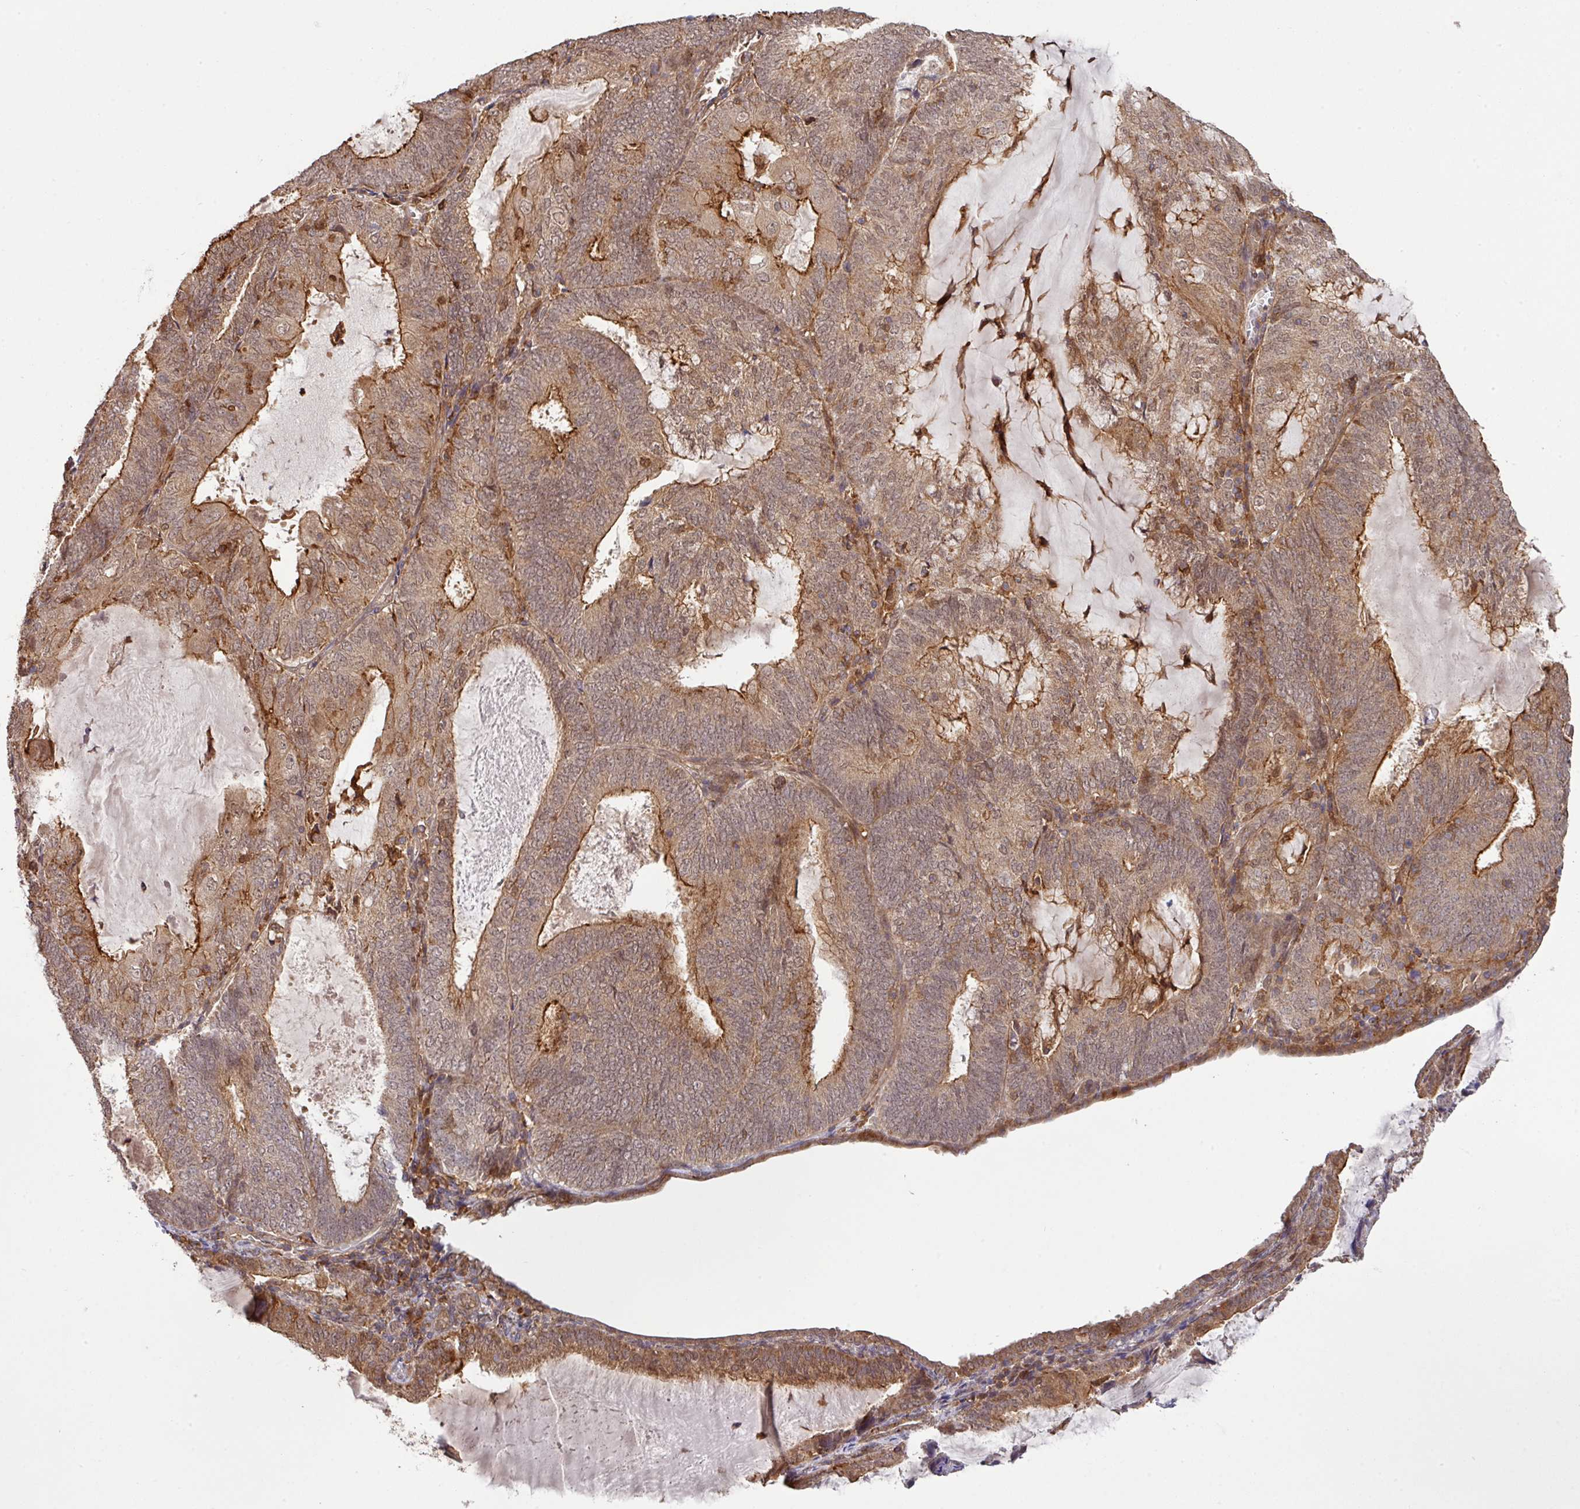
{"staining": {"intensity": "moderate", "quantity": ">75%", "location": "cytoplasmic/membranous,nuclear"}, "tissue": "endometrial cancer", "cell_type": "Tumor cells", "image_type": "cancer", "snomed": [{"axis": "morphology", "description": "Adenocarcinoma, NOS"}, {"axis": "topography", "description": "Endometrium"}], "caption": "Approximately >75% of tumor cells in adenocarcinoma (endometrial) reveal moderate cytoplasmic/membranous and nuclear protein expression as visualized by brown immunohistochemical staining.", "gene": "ARPIN", "patient": {"sex": "female", "age": 81}}